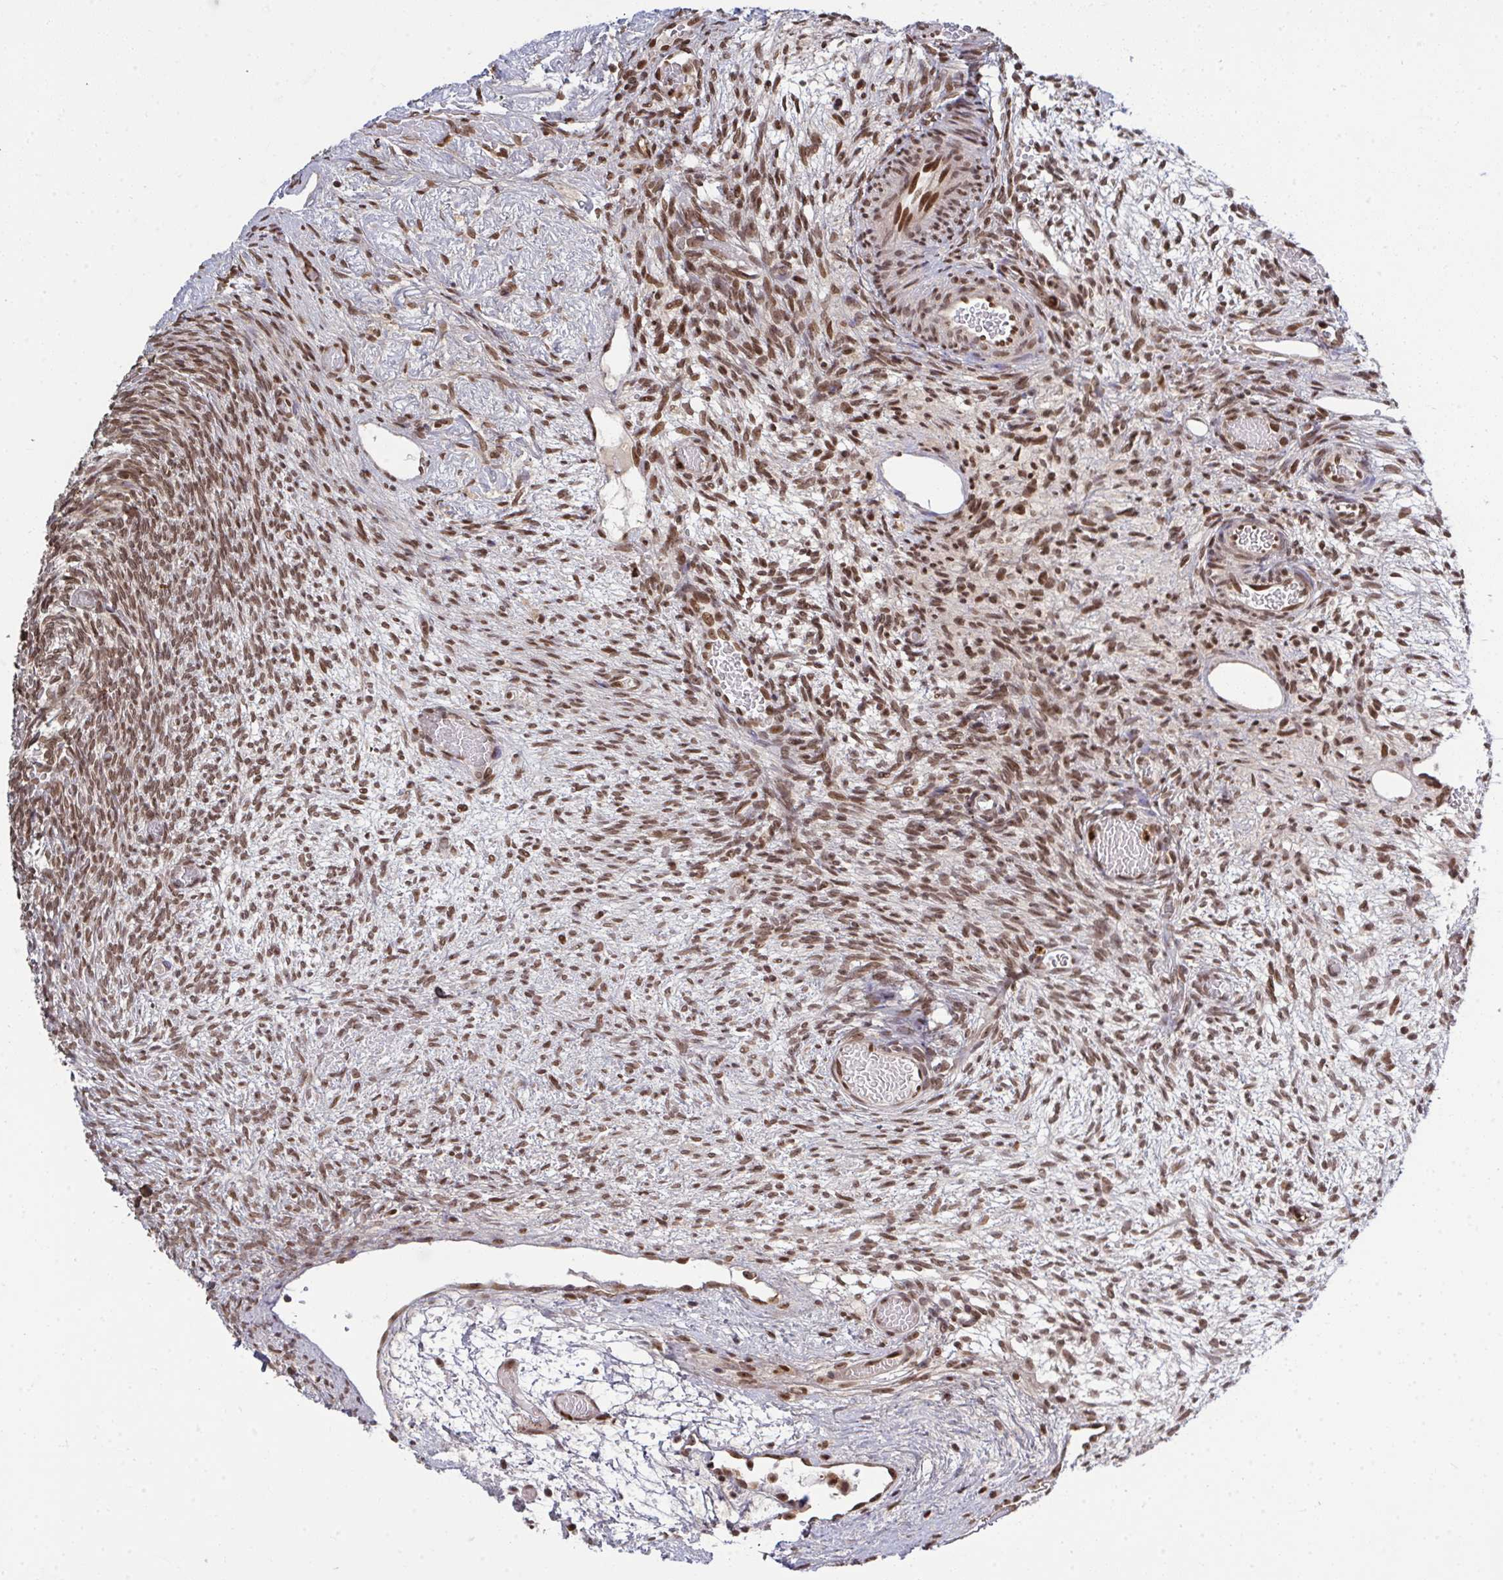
{"staining": {"intensity": "moderate", "quantity": ">75%", "location": "cytoplasmic/membranous,nuclear"}, "tissue": "ovary", "cell_type": "Follicle cells", "image_type": "normal", "snomed": [{"axis": "morphology", "description": "Normal tissue, NOS"}, {"axis": "topography", "description": "Ovary"}], "caption": "Immunohistochemical staining of normal human ovary displays moderate cytoplasmic/membranous,nuclear protein positivity in approximately >75% of follicle cells.", "gene": "UXT", "patient": {"sex": "female", "age": 67}}